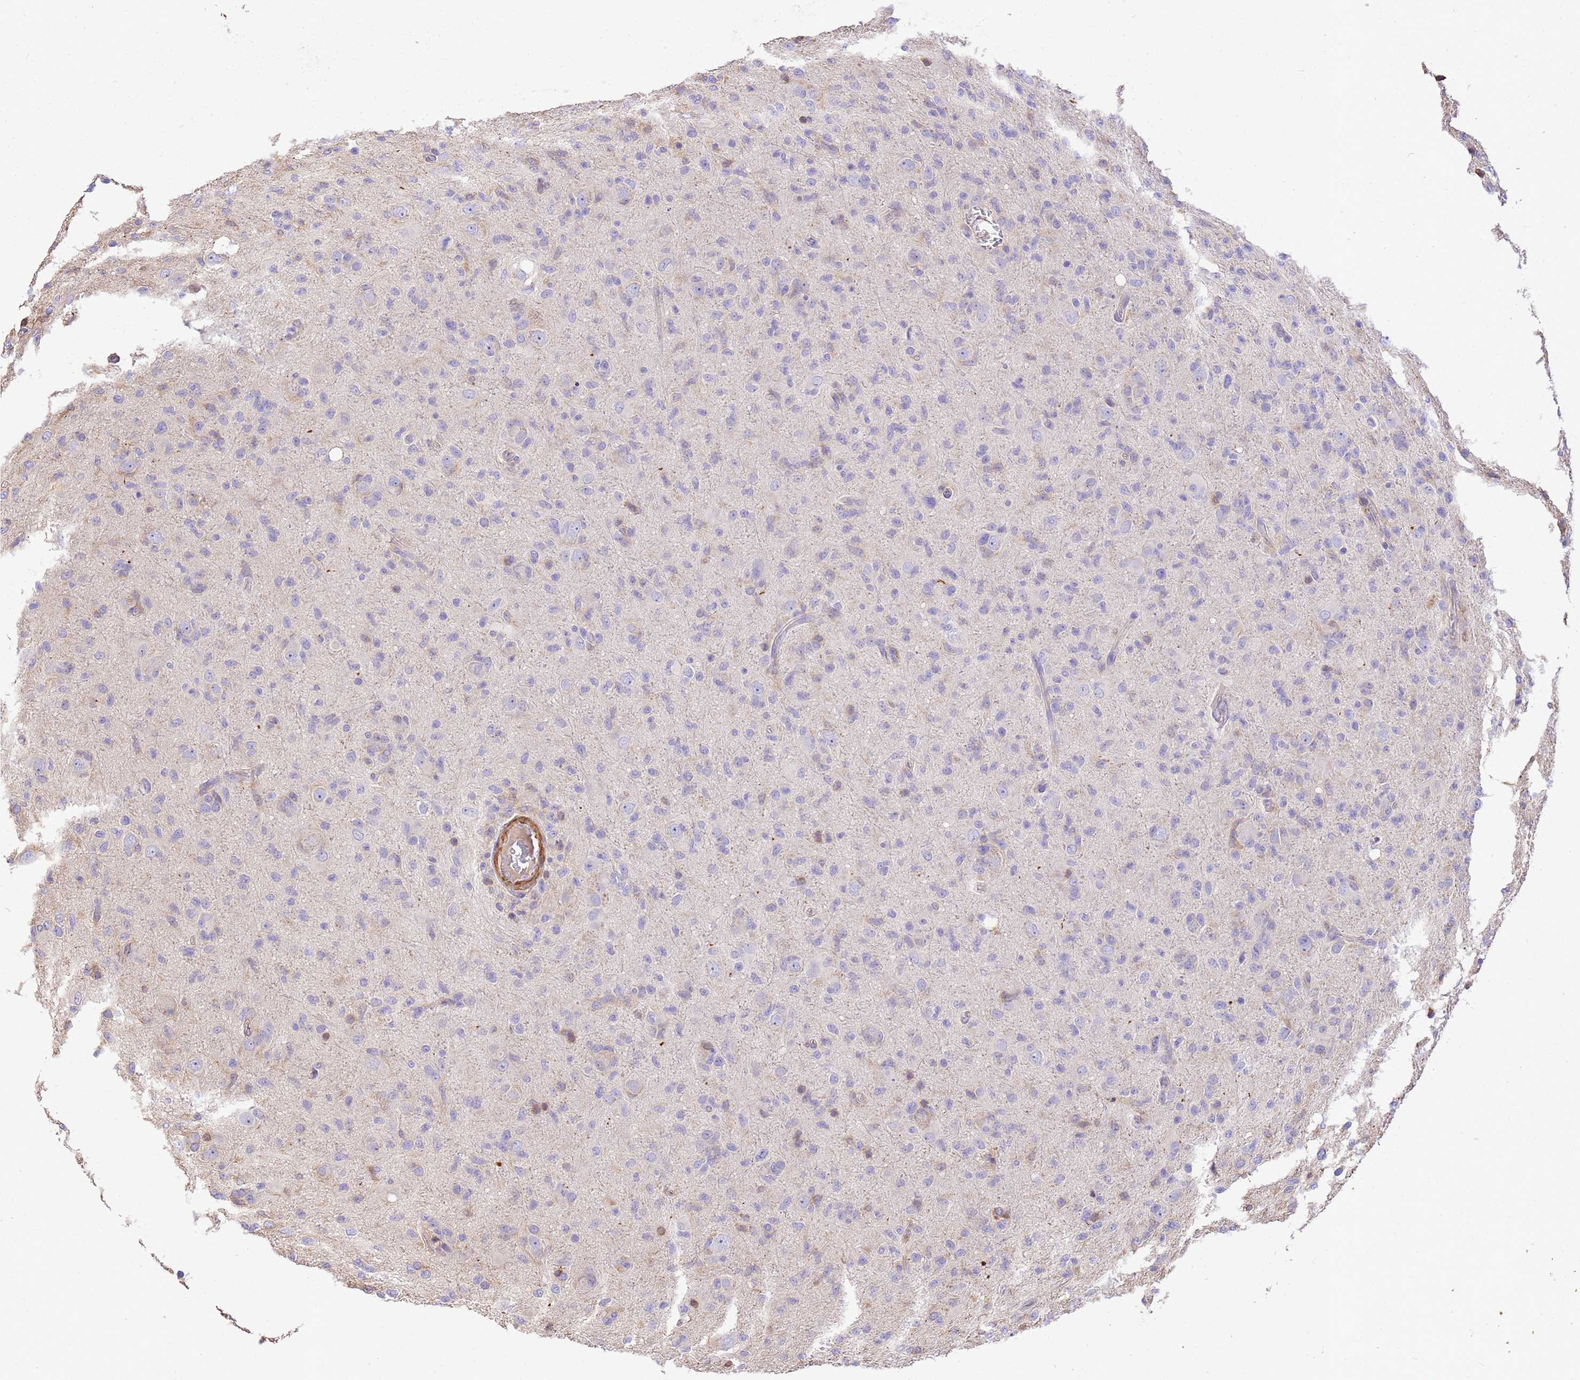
{"staining": {"intensity": "negative", "quantity": "none", "location": "none"}, "tissue": "glioma", "cell_type": "Tumor cells", "image_type": "cancer", "snomed": [{"axis": "morphology", "description": "Glioma, malignant, High grade"}, {"axis": "topography", "description": "Brain"}], "caption": "Immunohistochemistry of human malignant glioma (high-grade) displays no positivity in tumor cells.", "gene": "WDR64", "patient": {"sex": "female", "age": 57}}